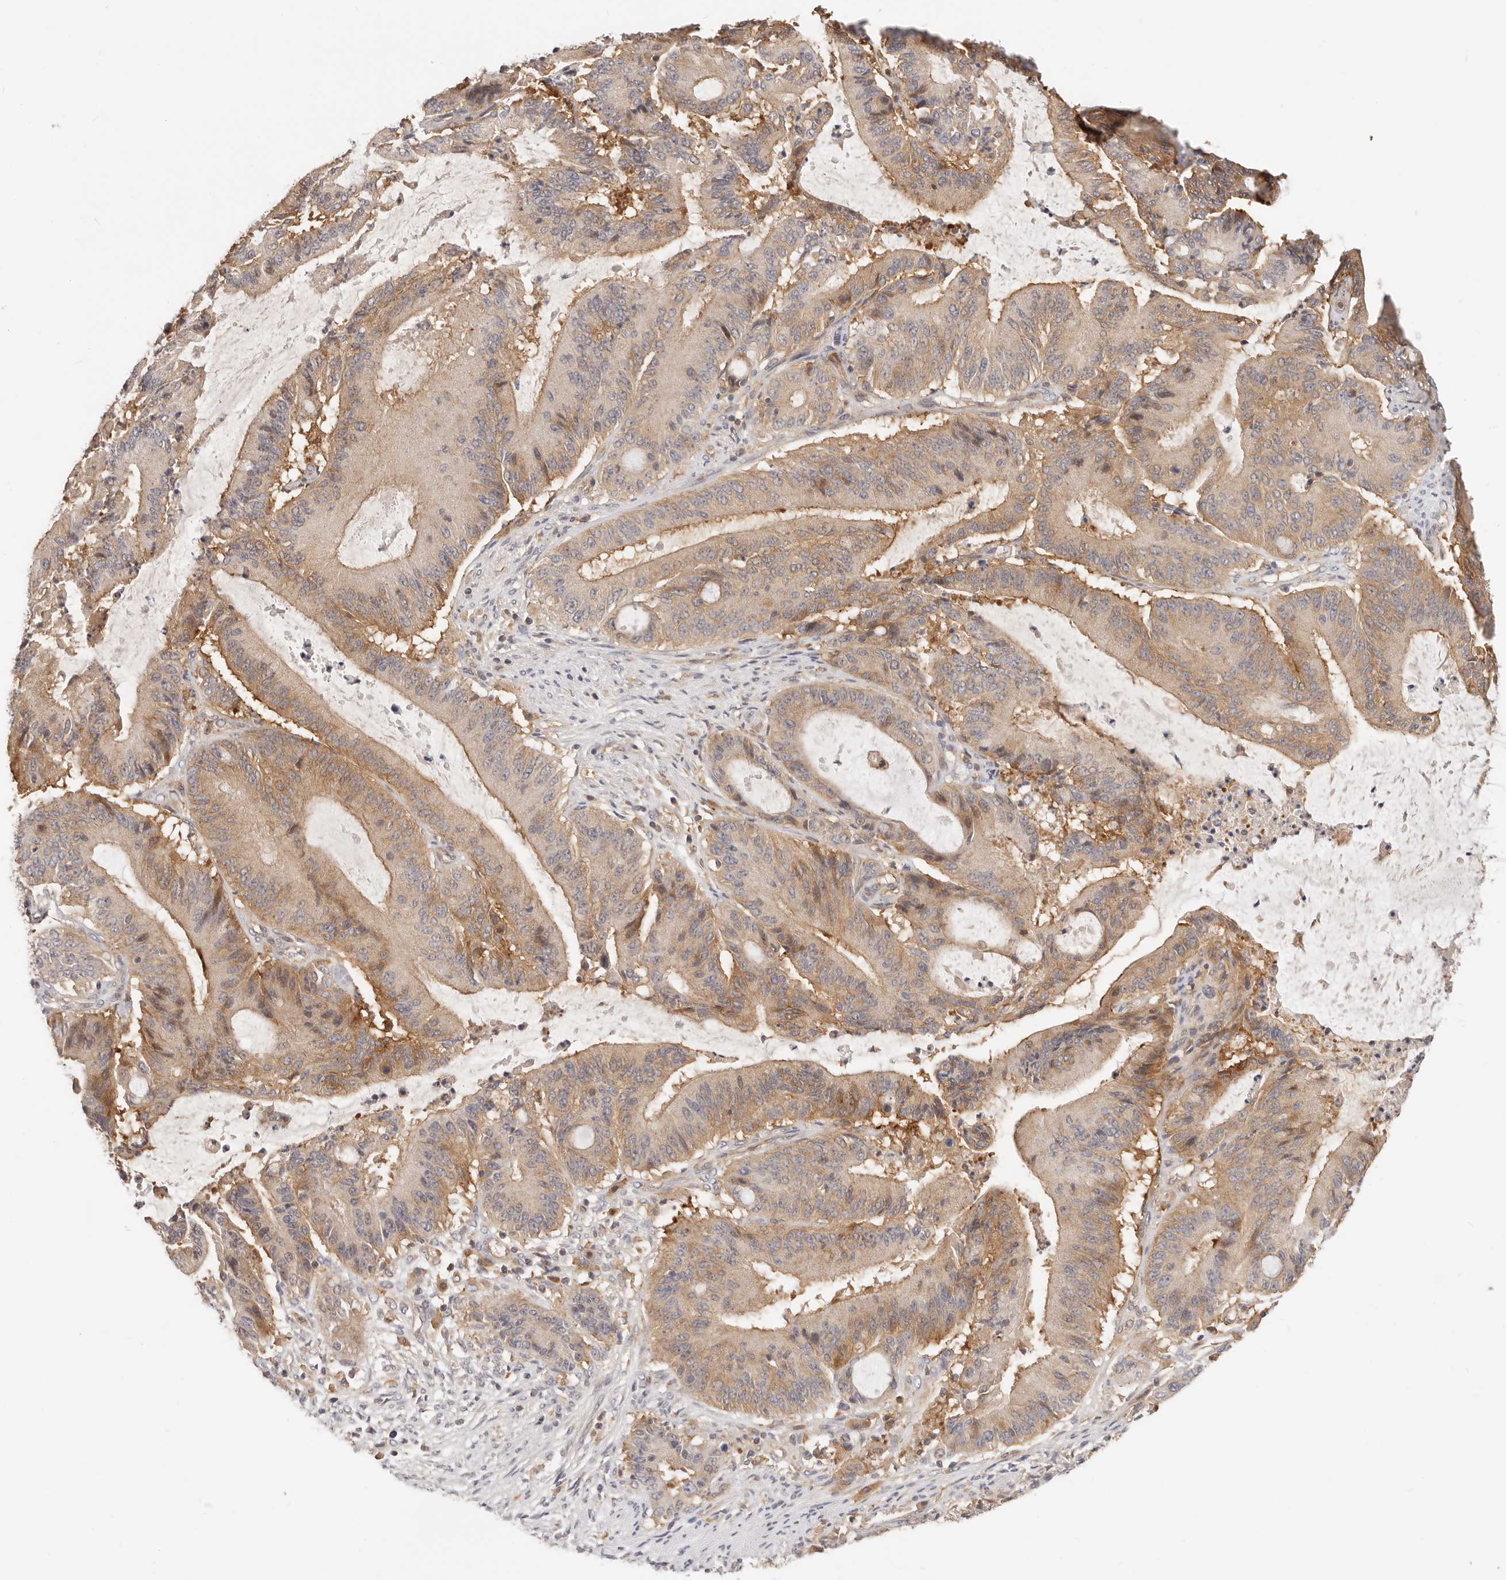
{"staining": {"intensity": "moderate", "quantity": "25%-75%", "location": "cytoplasmic/membranous,nuclear"}, "tissue": "liver cancer", "cell_type": "Tumor cells", "image_type": "cancer", "snomed": [{"axis": "morphology", "description": "Normal tissue, NOS"}, {"axis": "morphology", "description": "Cholangiocarcinoma"}, {"axis": "topography", "description": "Liver"}, {"axis": "topography", "description": "Peripheral nerve tissue"}], "caption": "Immunohistochemistry (IHC) staining of liver cancer (cholangiocarcinoma), which demonstrates medium levels of moderate cytoplasmic/membranous and nuclear staining in approximately 25%-75% of tumor cells indicating moderate cytoplasmic/membranous and nuclear protein expression. The staining was performed using DAB (3,3'-diaminobenzidine) (brown) for protein detection and nuclei were counterstained in hematoxylin (blue).", "gene": "DTNBP1", "patient": {"sex": "female", "age": 73}}